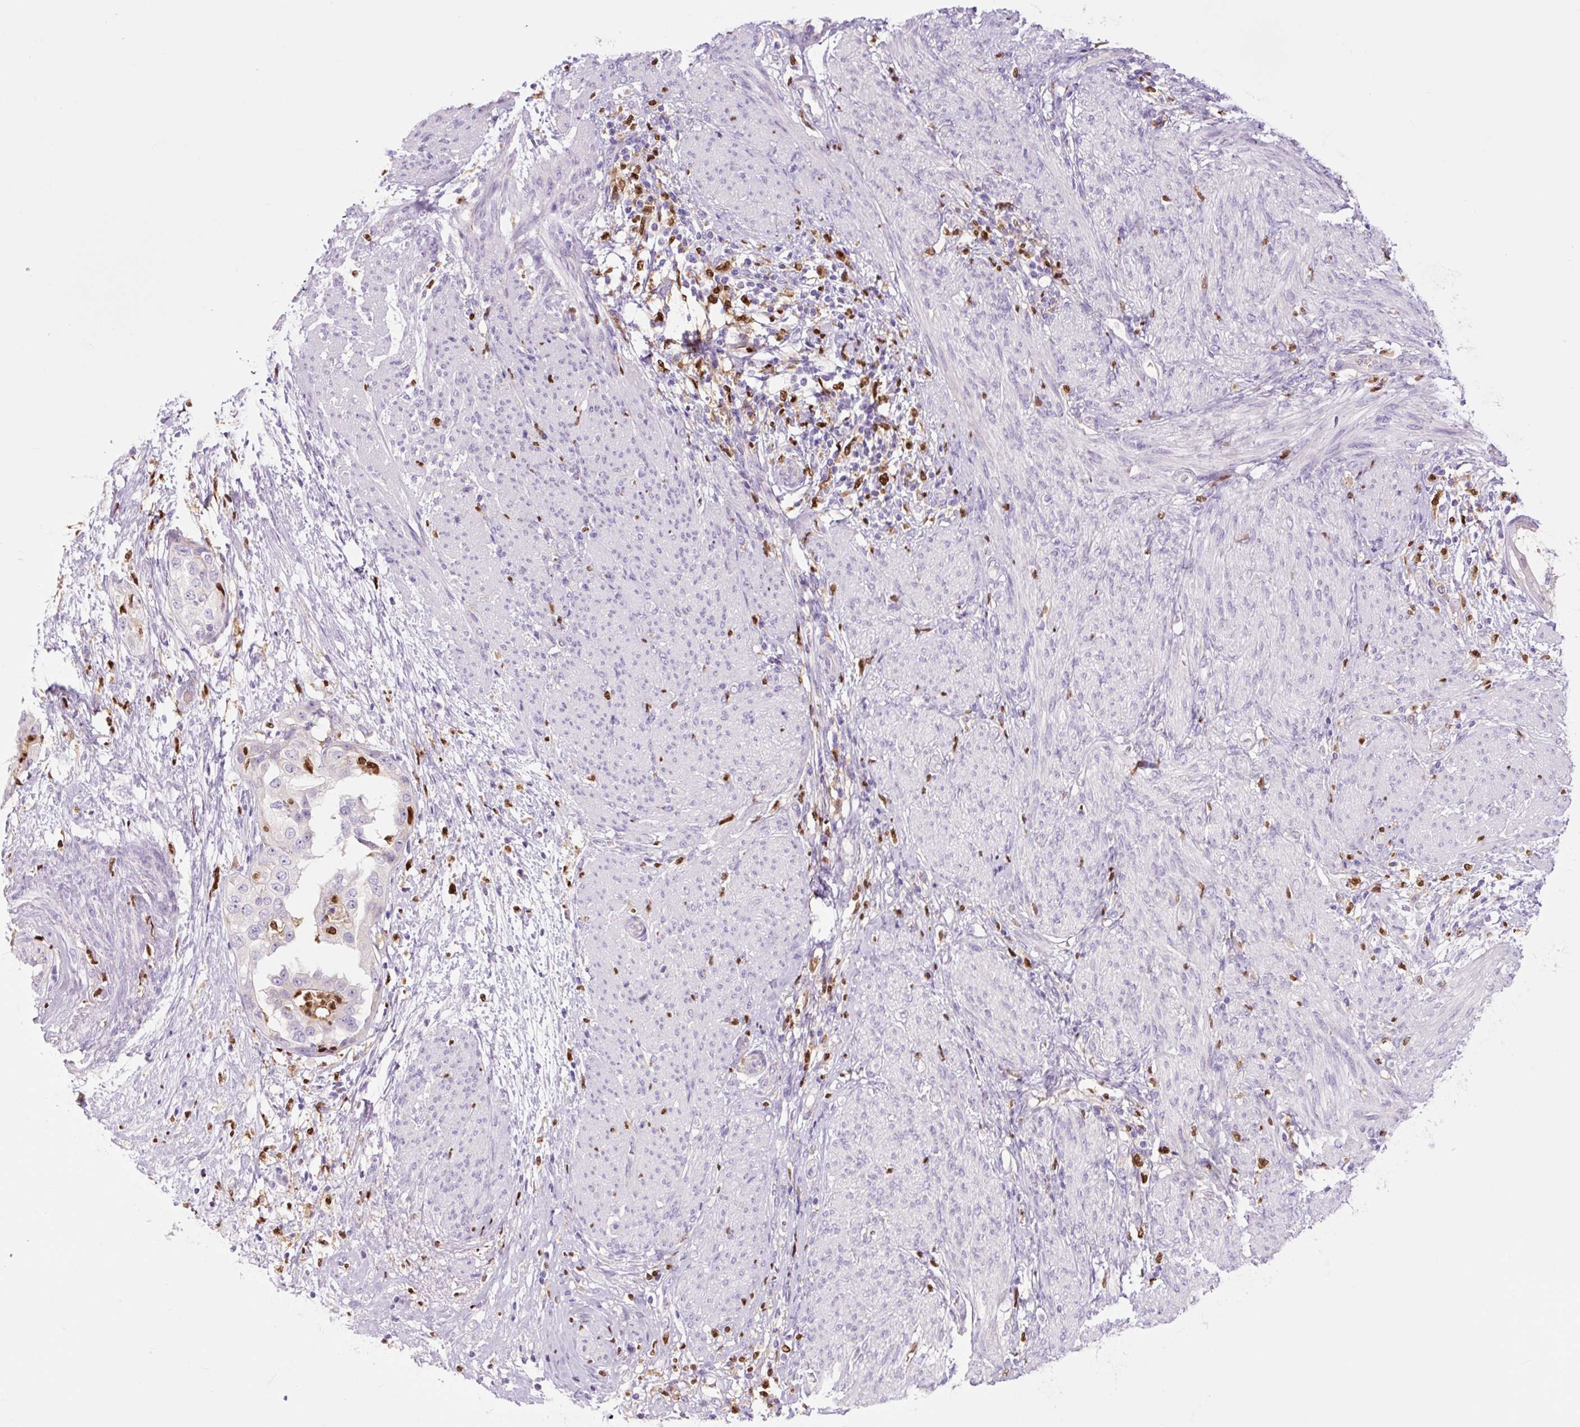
{"staining": {"intensity": "negative", "quantity": "none", "location": "none"}, "tissue": "endometrial cancer", "cell_type": "Tumor cells", "image_type": "cancer", "snomed": [{"axis": "morphology", "description": "Adenocarcinoma, NOS"}, {"axis": "topography", "description": "Endometrium"}], "caption": "The histopathology image exhibits no significant positivity in tumor cells of endometrial cancer (adenocarcinoma). (DAB (3,3'-diaminobenzidine) immunohistochemistry (IHC) visualized using brightfield microscopy, high magnification).", "gene": "SPI1", "patient": {"sex": "female", "age": 85}}